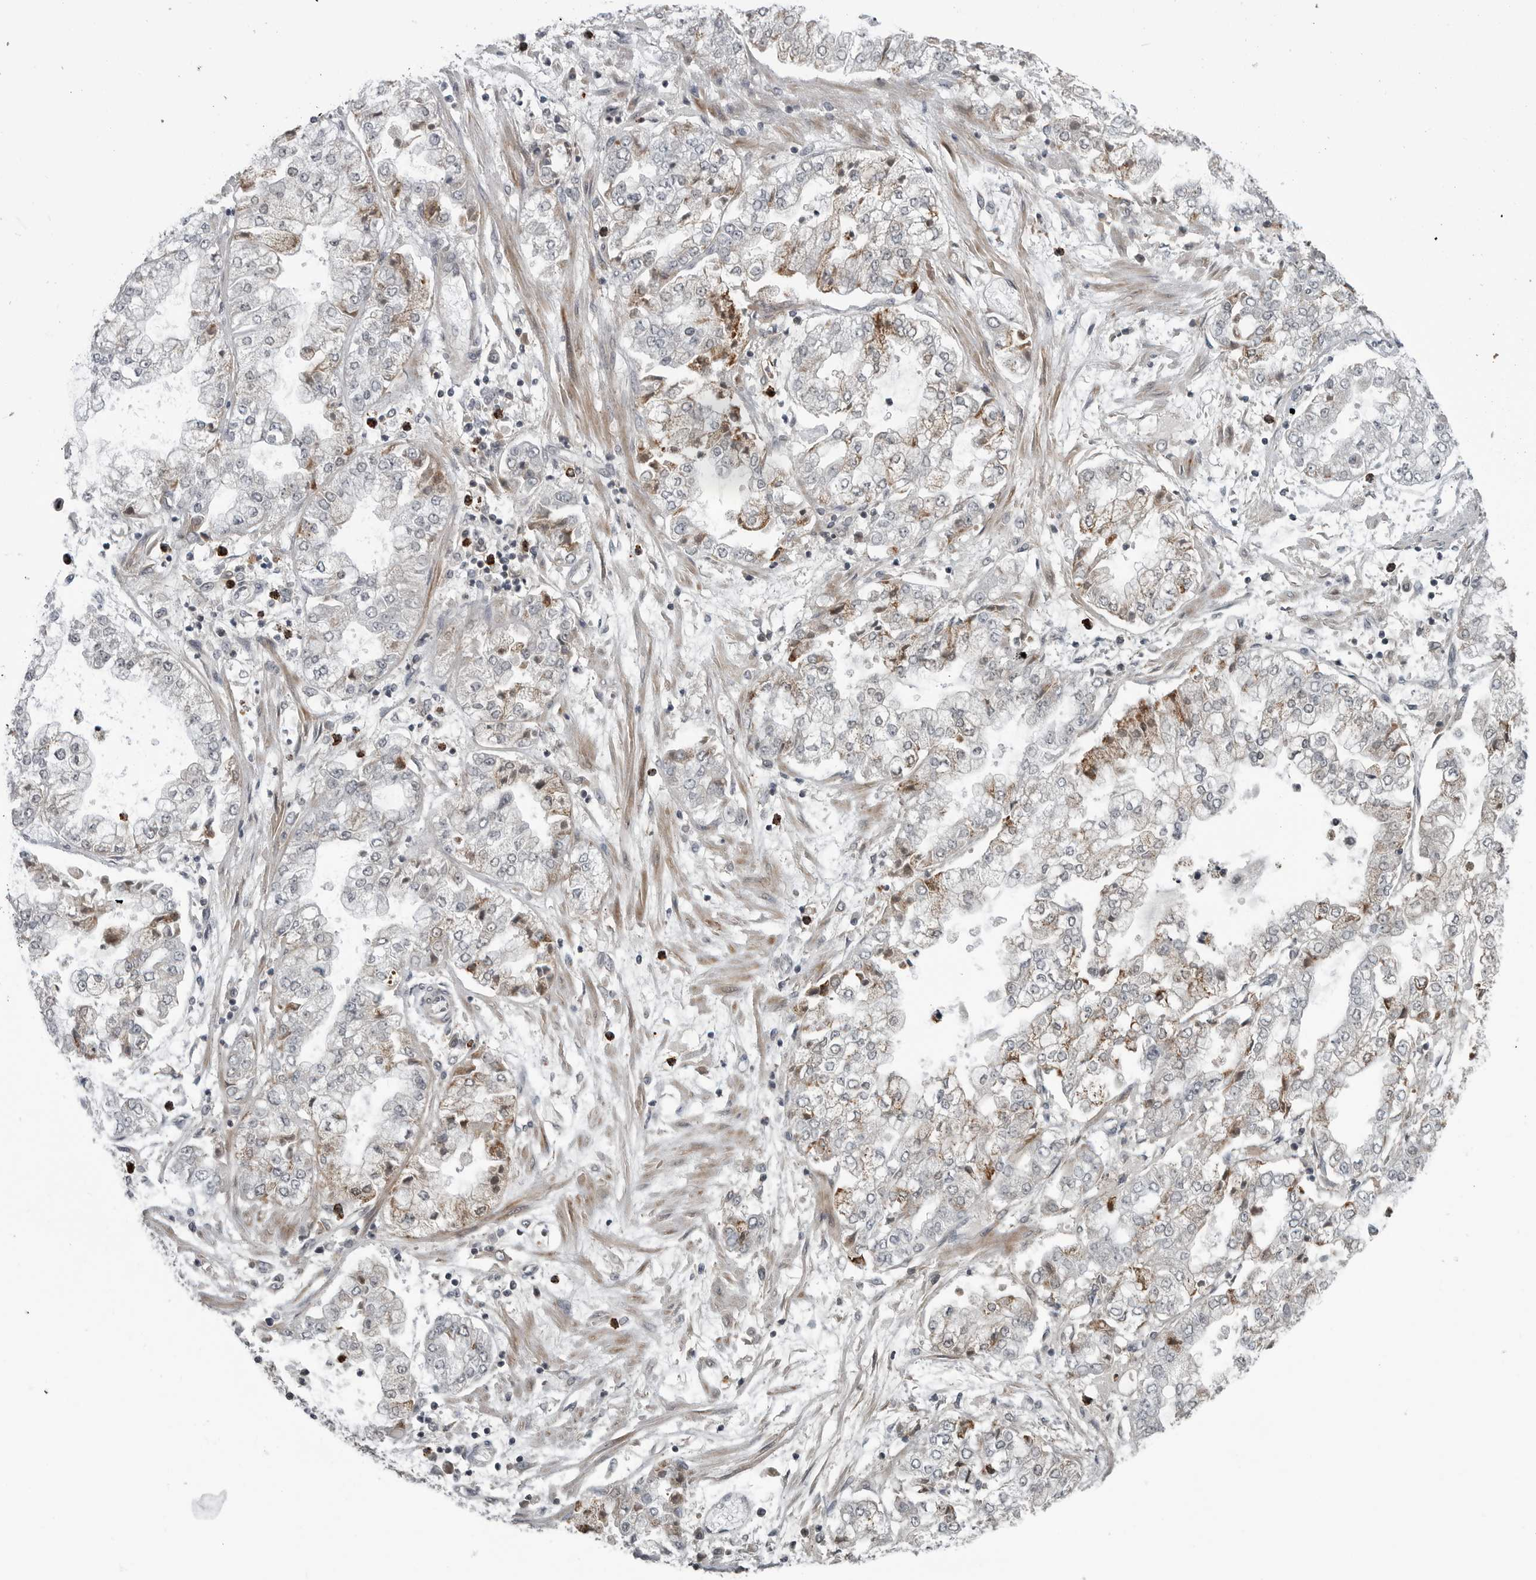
{"staining": {"intensity": "weak", "quantity": "25%-75%", "location": "cytoplasmic/membranous"}, "tissue": "stomach cancer", "cell_type": "Tumor cells", "image_type": "cancer", "snomed": [{"axis": "morphology", "description": "Adenocarcinoma, NOS"}, {"axis": "topography", "description": "Stomach"}], "caption": "Immunohistochemical staining of adenocarcinoma (stomach) exhibits low levels of weak cytoplasmic/membranous expression in approximately 25%-75% of tumor cells.", "gene": "FAAP100", "patient": {"sex": "male", "age": 76}}